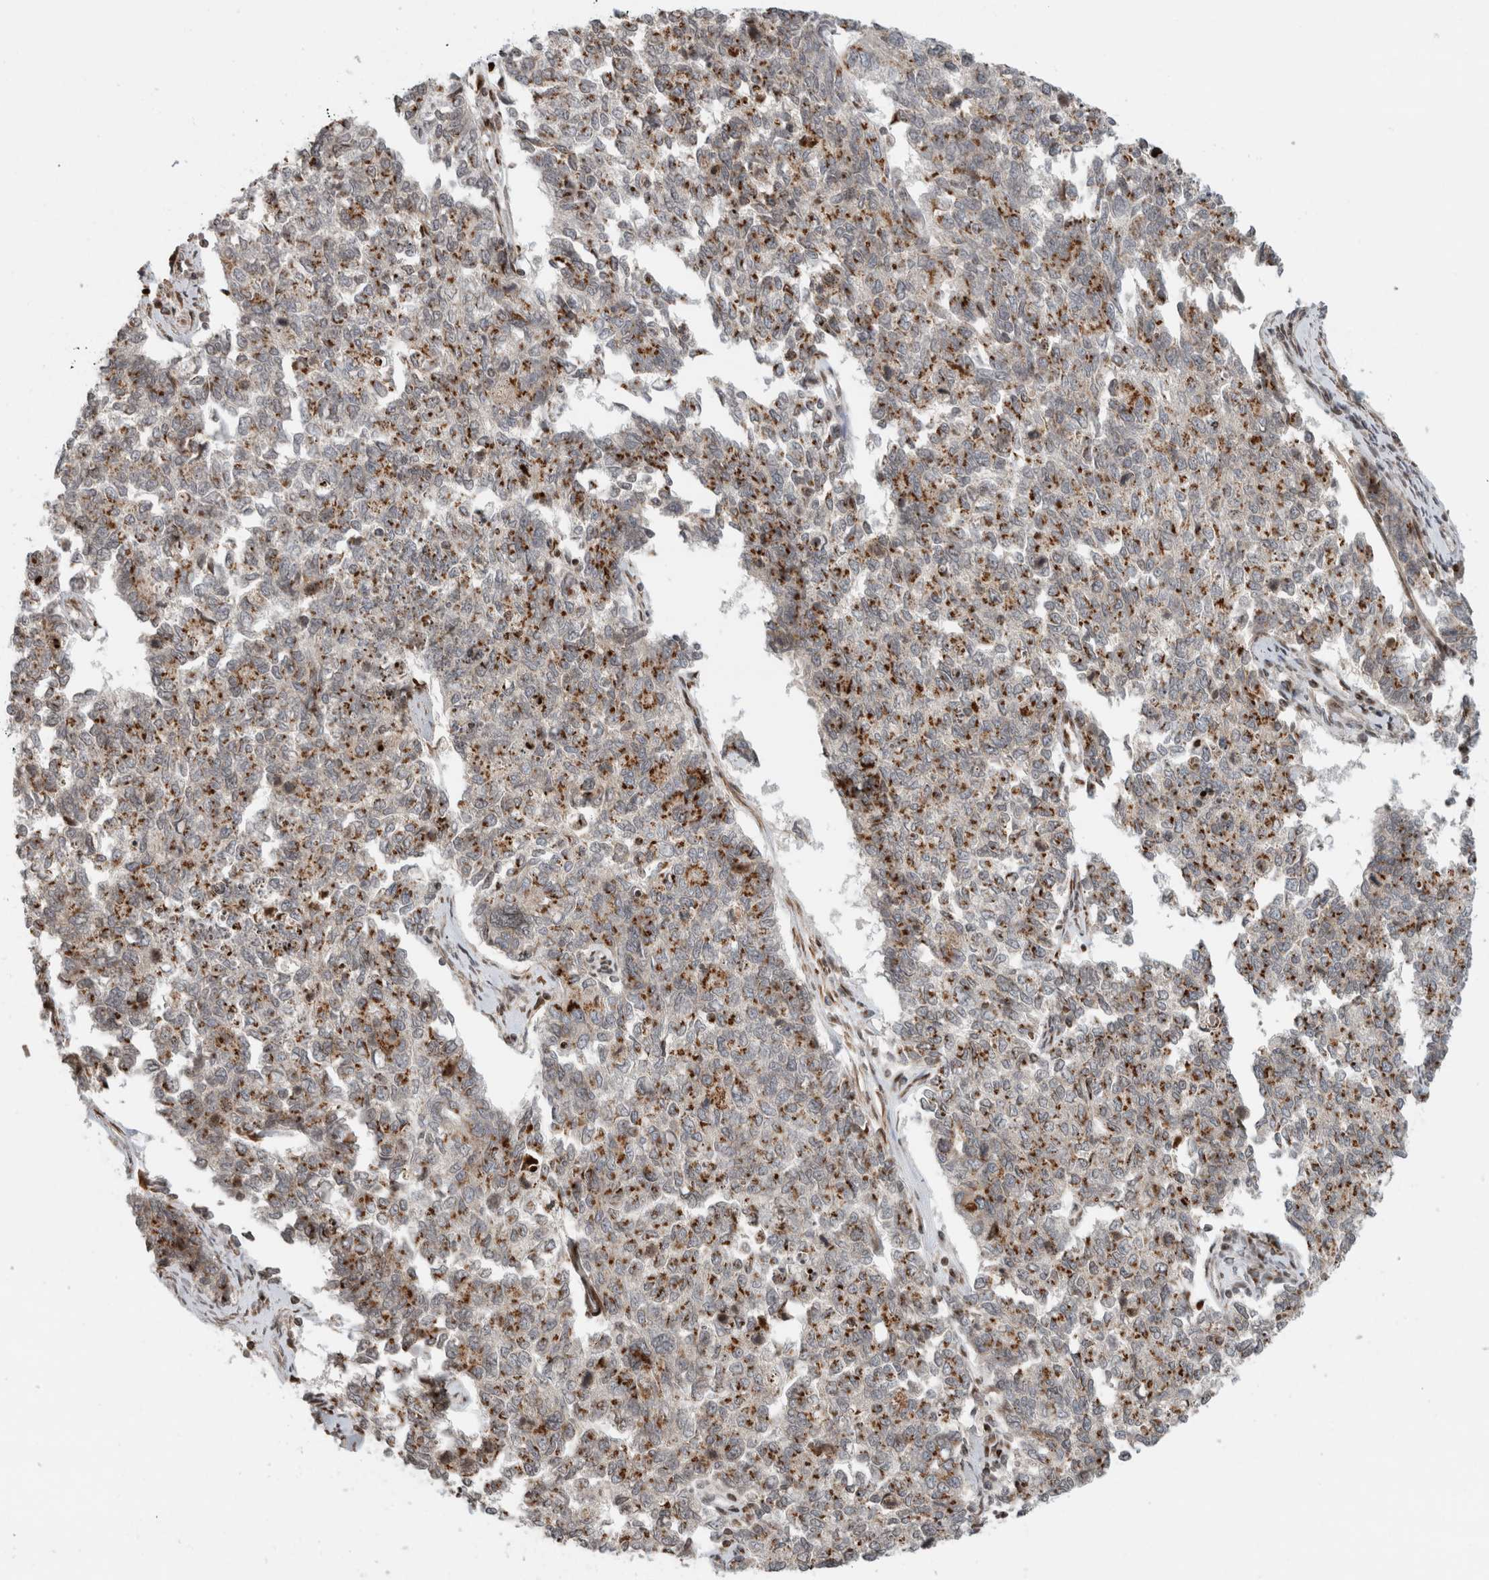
{"staining": {"intensity": "moderate", "quantity": ">75%", "location": "cytoplasmic/membranous"}, "tissue": "cervical cancer", "cell_type": "Tumor cells", "image_type": "cancer", "snomed": [{"axis": "morphology", "description": "Squamous cell carcinoma, NOS"}, {"axis": "topography", "description": "Cervix"}], "caption": "Immunohistochemical staining of human squamous cell carcinoma (cervical) shows moderate cytoplasmic/membranous protein expression in approximately >75% of tumor cells.", "gene": "GINS4", "patient": {"sex": "female", "age": 63}}